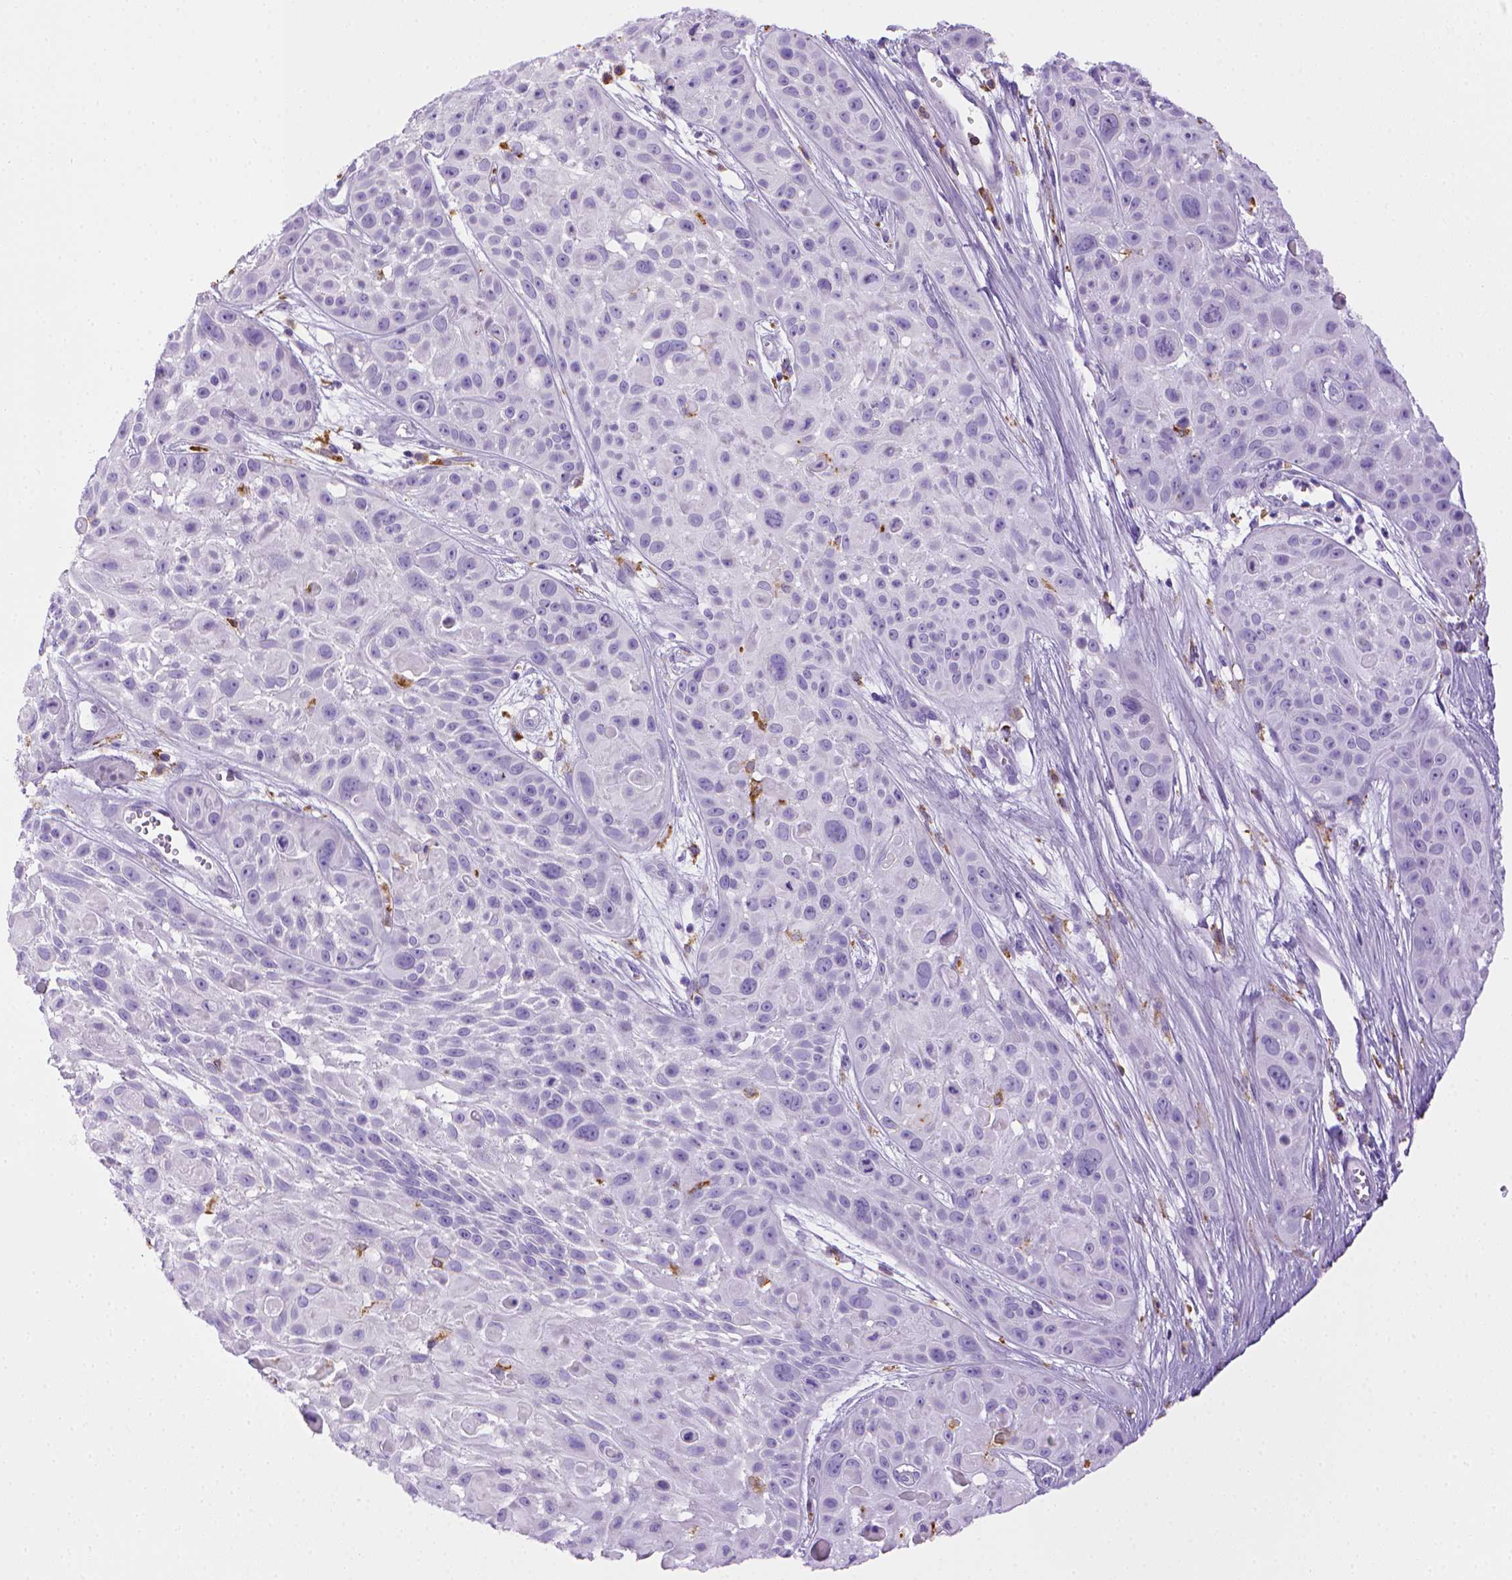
{"staining": {"intensity": "negative", "quantity": "none", "location": "none"}, "tissue": "skin cancer", "cell_type": "Tumor cells", "image_type": "cancer", "snomed": [{"axis": "morphology", "description": "Squamous cell carcinoma, NOS"}, {"axis": "topography", "description": "Skin"}, {"axis": "topography", "description": "Anal"}], "caption": "Human skin cancer stained for a protein using immunohistochemistry displays no positivity in tumor cells.", "gene": "CD68", "patient": {"sex": "female", "age": 75}}